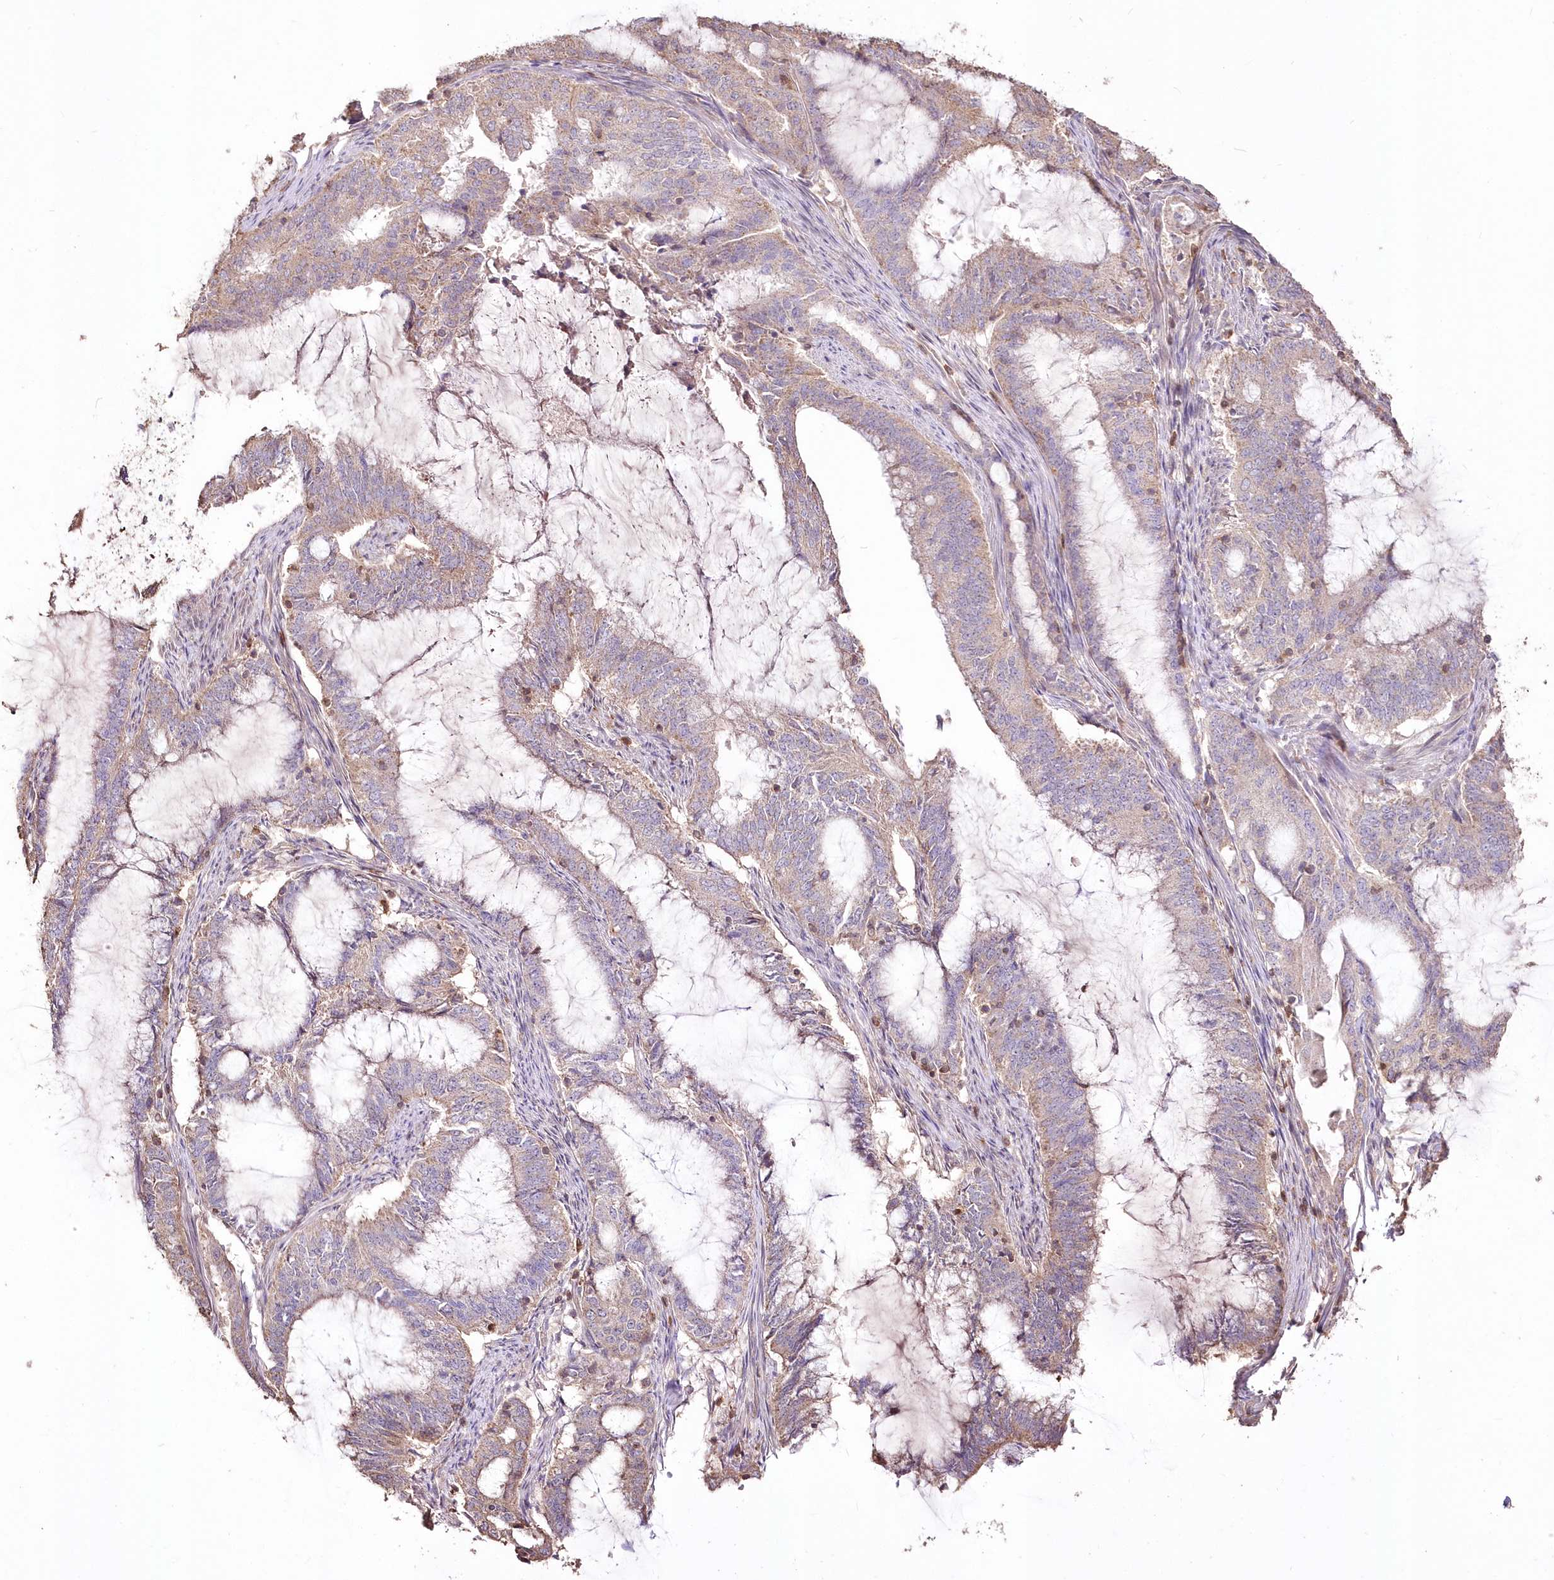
{"staining": {"intensity": "weak", "quantity": "25%-75%", "location": "cytoplasmic/membranous"}, "tissue": "endometrial cancer", "cell_type": "Tumor cells", "image_type": "cancer", "snomed": [{"axis": "morphology", "description": "Adenocarcinoma, NOS"}, {"axis": "topography", "description": "Endometrium"}], "caption": "Immunohistochemistry (DAB (3,3'-diaminobenzidine)) staining of endometrial cancer exhibits weak cytoplasmic/membranous protein expression in about 25%-75% of tumor cells. (Brightfield microscopy of DAB IHC at high magnification).", "gene": "STK17B", "patient": {"sex": "female", "age": 51}}